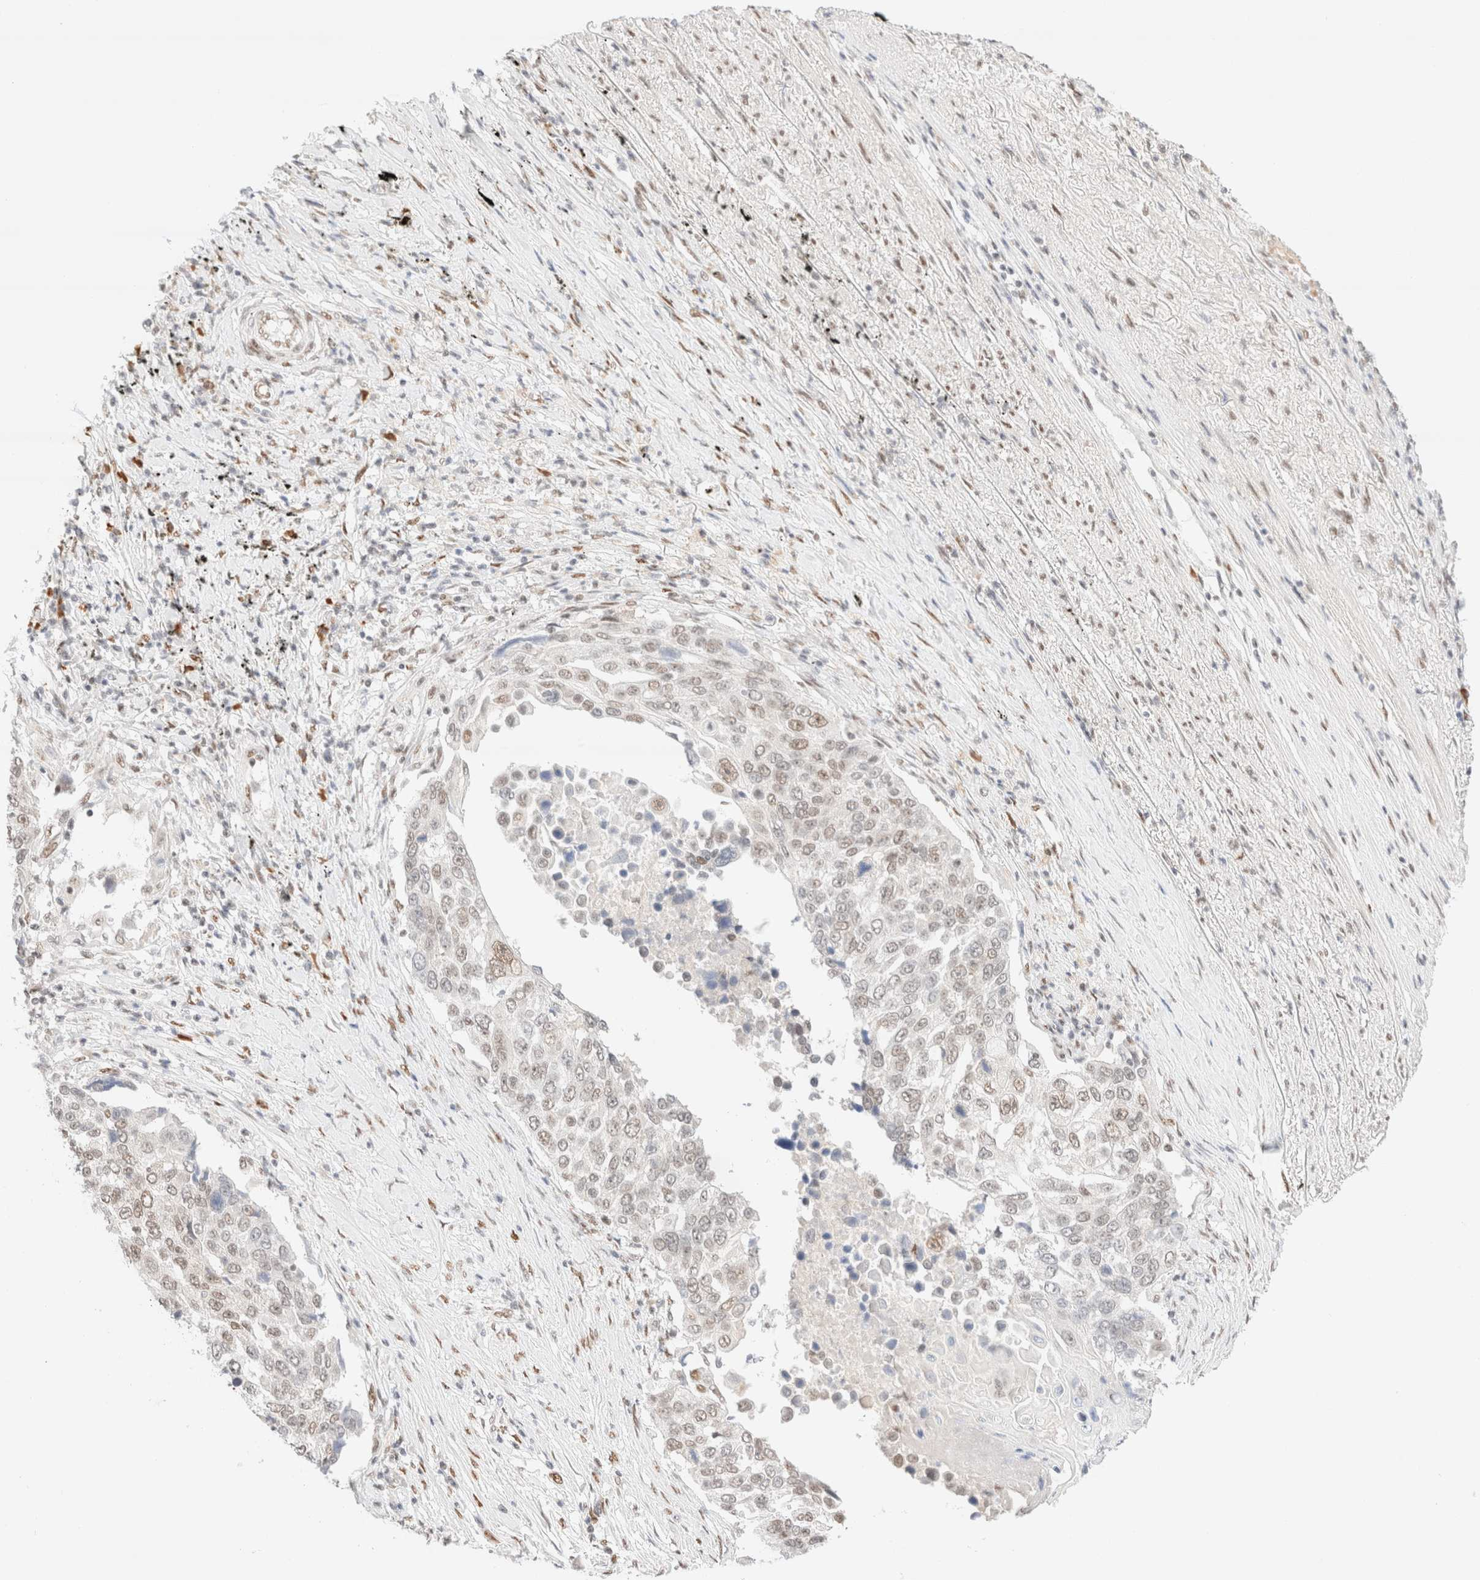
{"staining": {"intensity": "weak", "quantity": "25%-75%", "location": "nuclear"}, "tissue": "lung cancer", "cell_type": "Tumor cells", "image_type": "cancer", "snomed": [{"axis": "morphology", "description": "Squamous cell carcinoma, NOS"}, {"axis": "topography", "description": "Lung"}], "caption": "Lung squamous cell carcinoma stained with DAB (3,3'-diaminobenzidine) IHC shows low levels of weak nuclear positivity in approximately 25%-75% of tumor cells.", "gene": "CIC", "patient": {"sex": "male", "age": 66}}